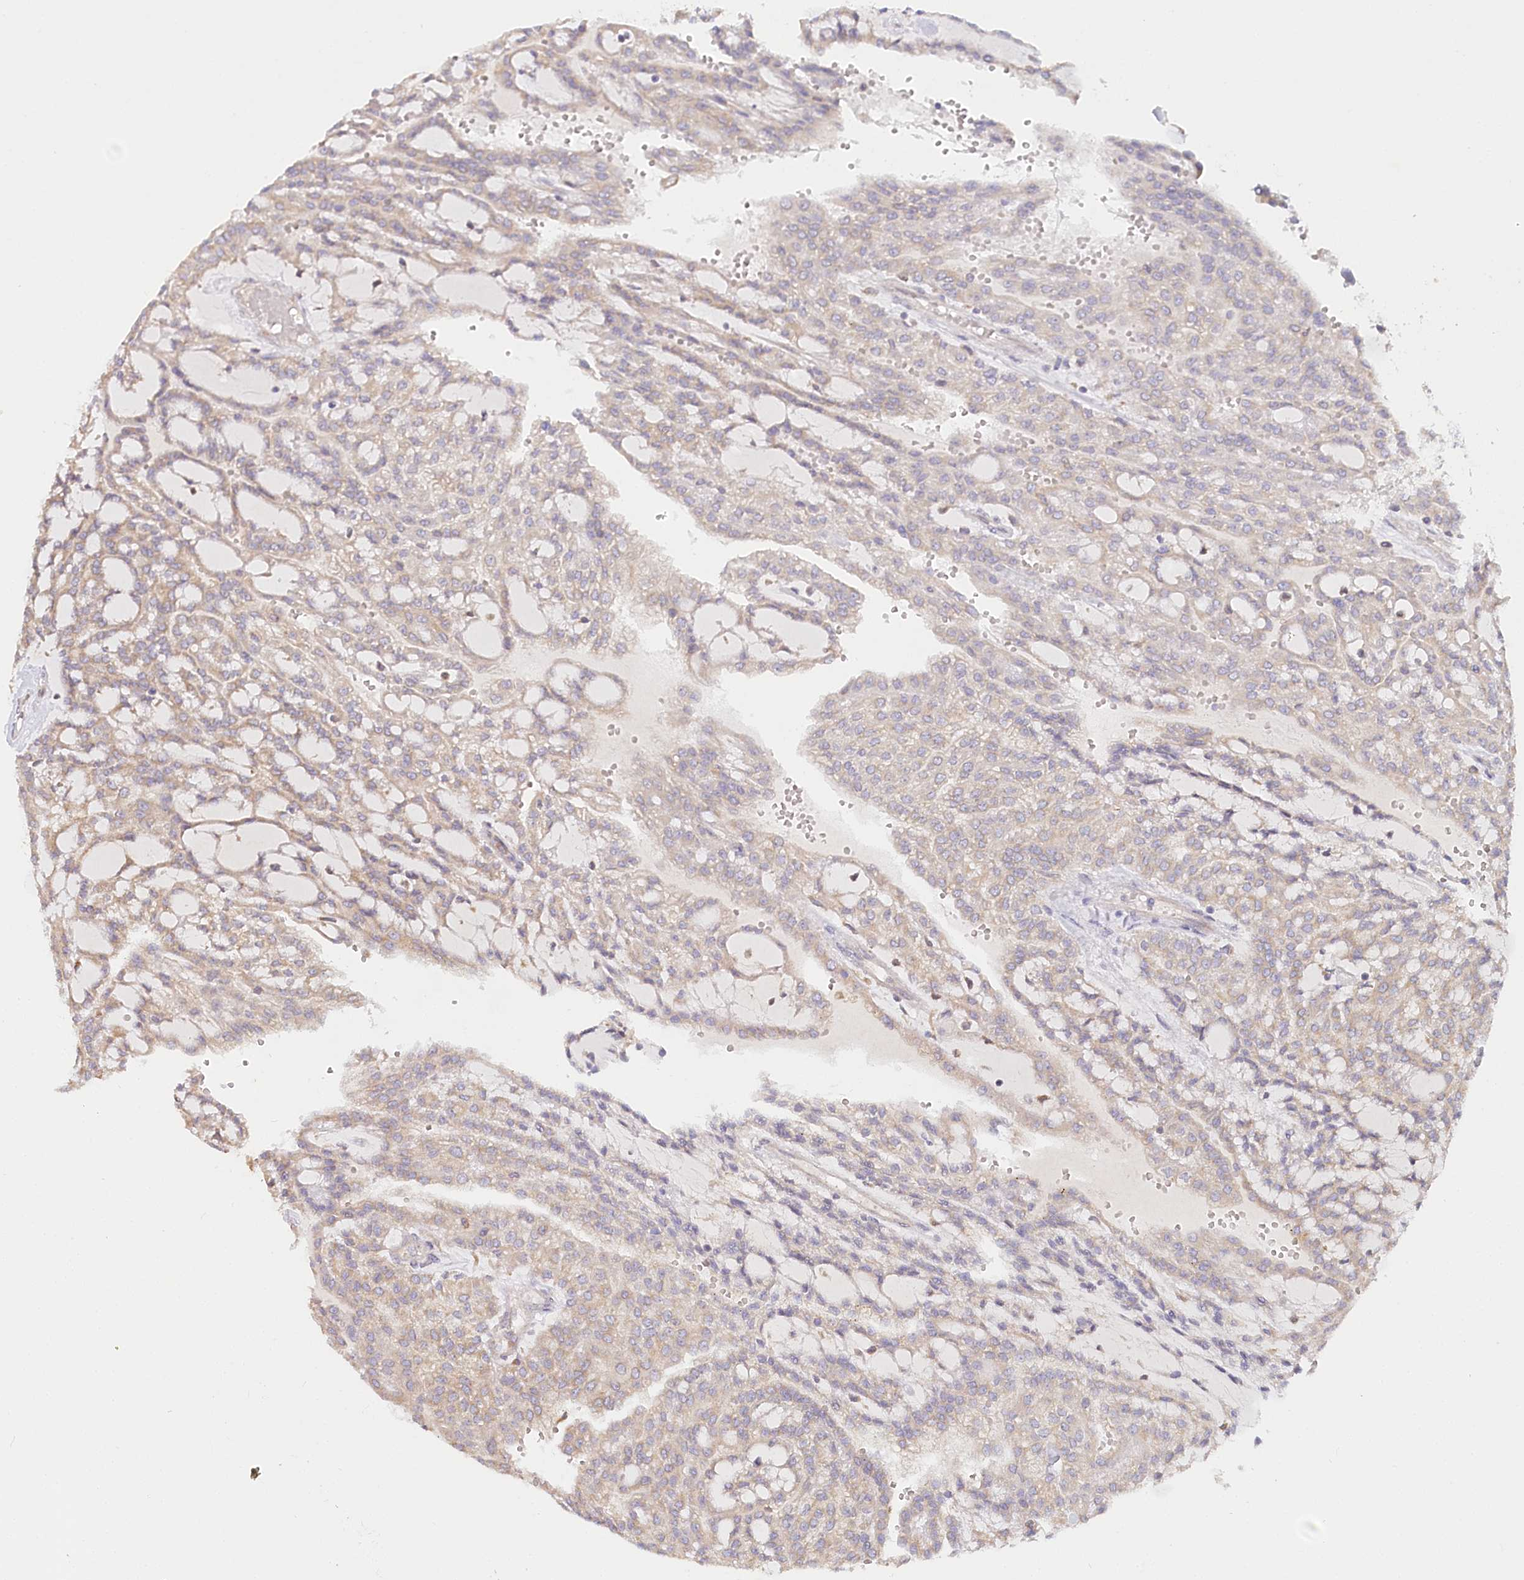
{"staining": {"intensity": "negative", "quantity": "none", "location": "none"}, "tissue": "renal cancer", "cell_type": "Tumor cells", "image_type": "cancer", "snomed": [{"axis": "morphology", "description": "Adenocarcinoma, NOS"}, {"axis": "topography", "description": "Kidney"}], "caption": "IHC of renal cancer (adenocarcinoma) demonstrates no expression in tumor cells.", "gene": "PAIP2", "patient": {"sex": "male", "age": 63}}